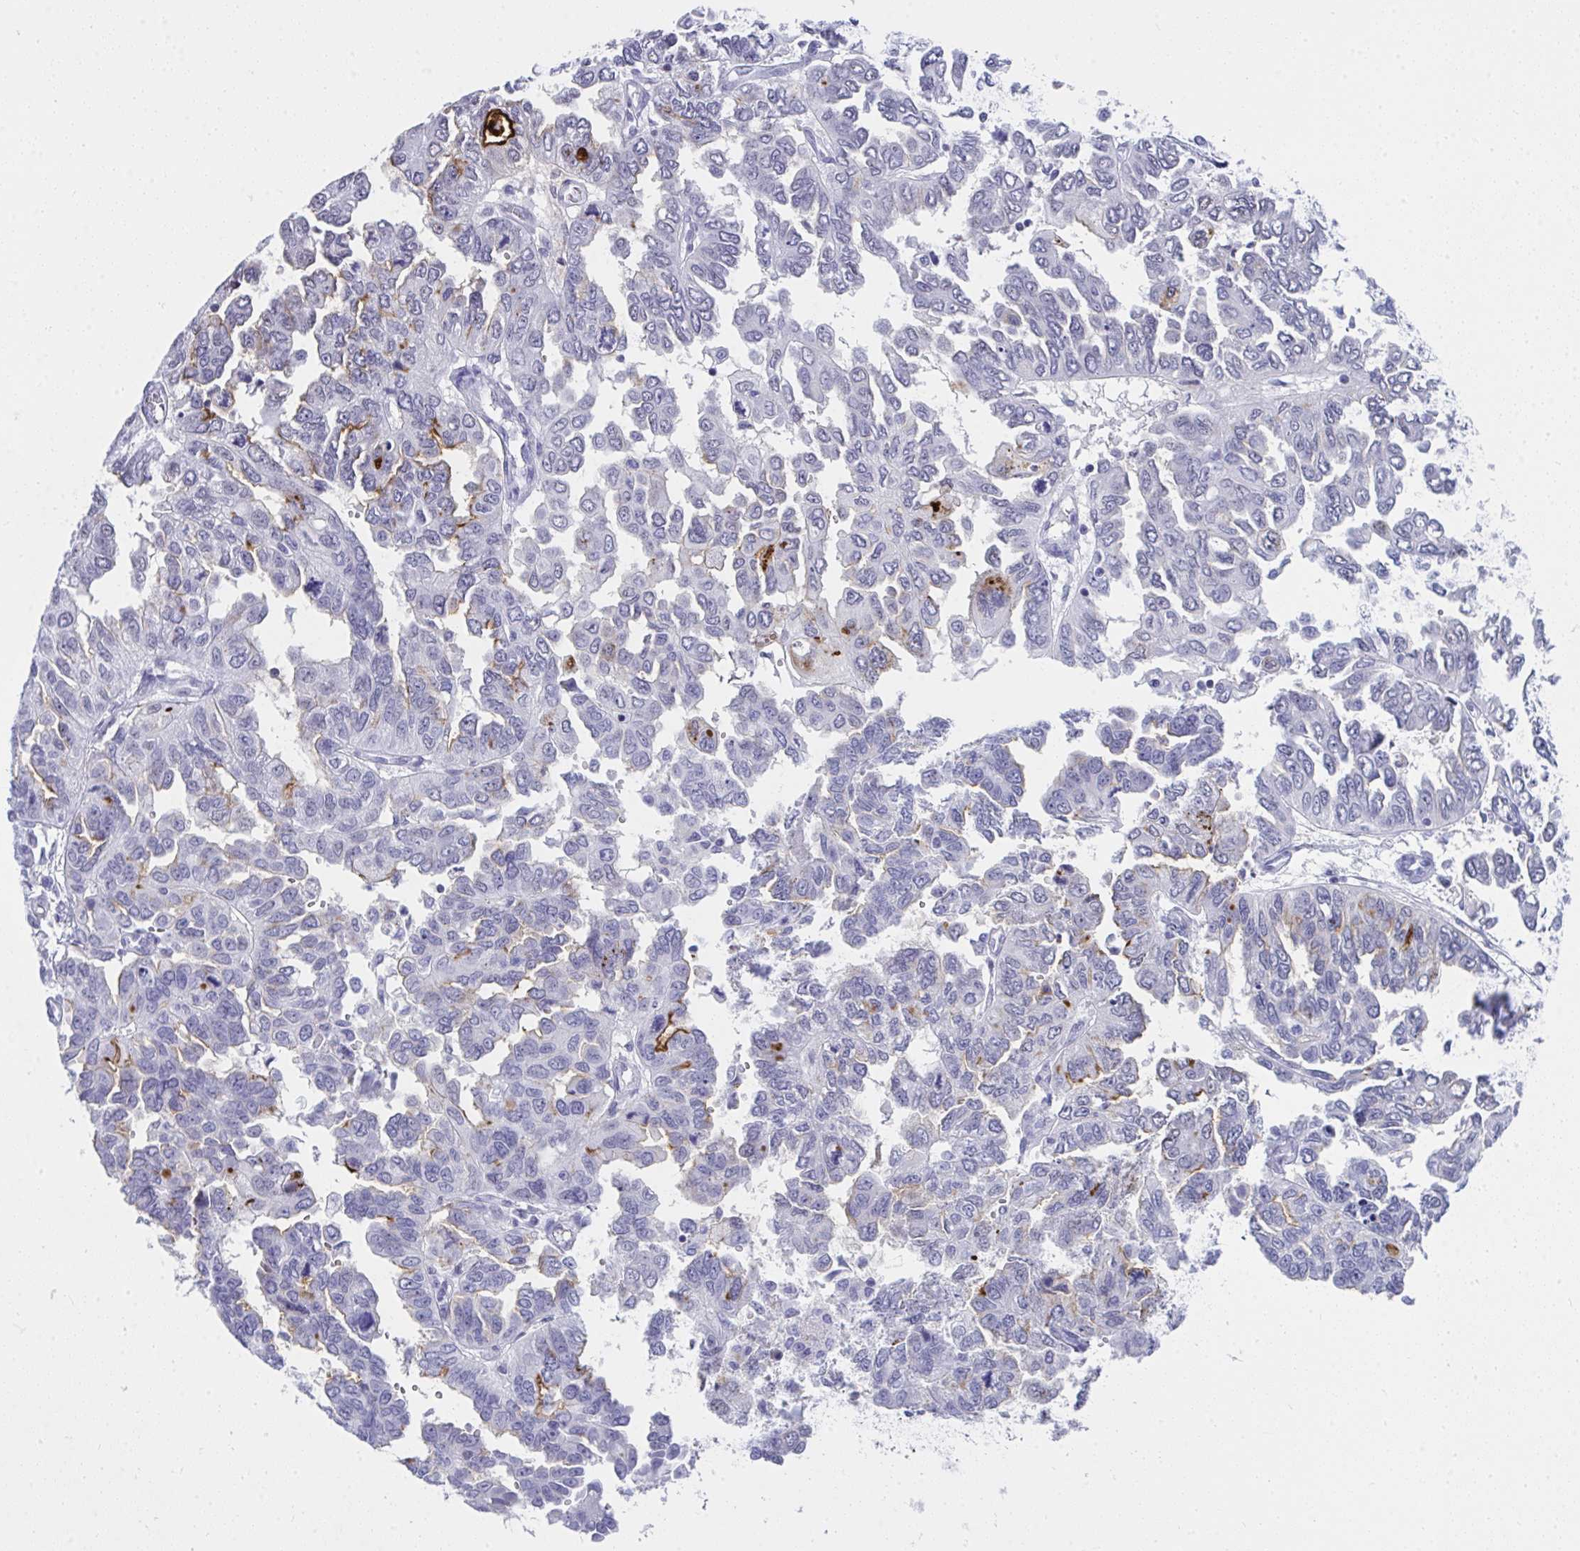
{"staining": {"intensity": "moderate", "quantity": "<25%", "location": "cytoplasmic/membranous"}, "tissue": "ovarian cancer", "cell_type": "Tumor cells", "image_type": "cancer", "snomed": [{"axis": "morphology", "description": "Cystadenocarcinoma, serous, NOS"}, {"axis": "topography", "description": "Ovary"}], "caption": "Approximately <25% of tumor cells in ovarian cancer (serous cystadenocarcinoma) show moderate cytoplasmic/membranous protein expression as visualized by brown immunohistochemical staining.", "gene": "OR5F1", "patient": {"sex": "female", "age": 53}}